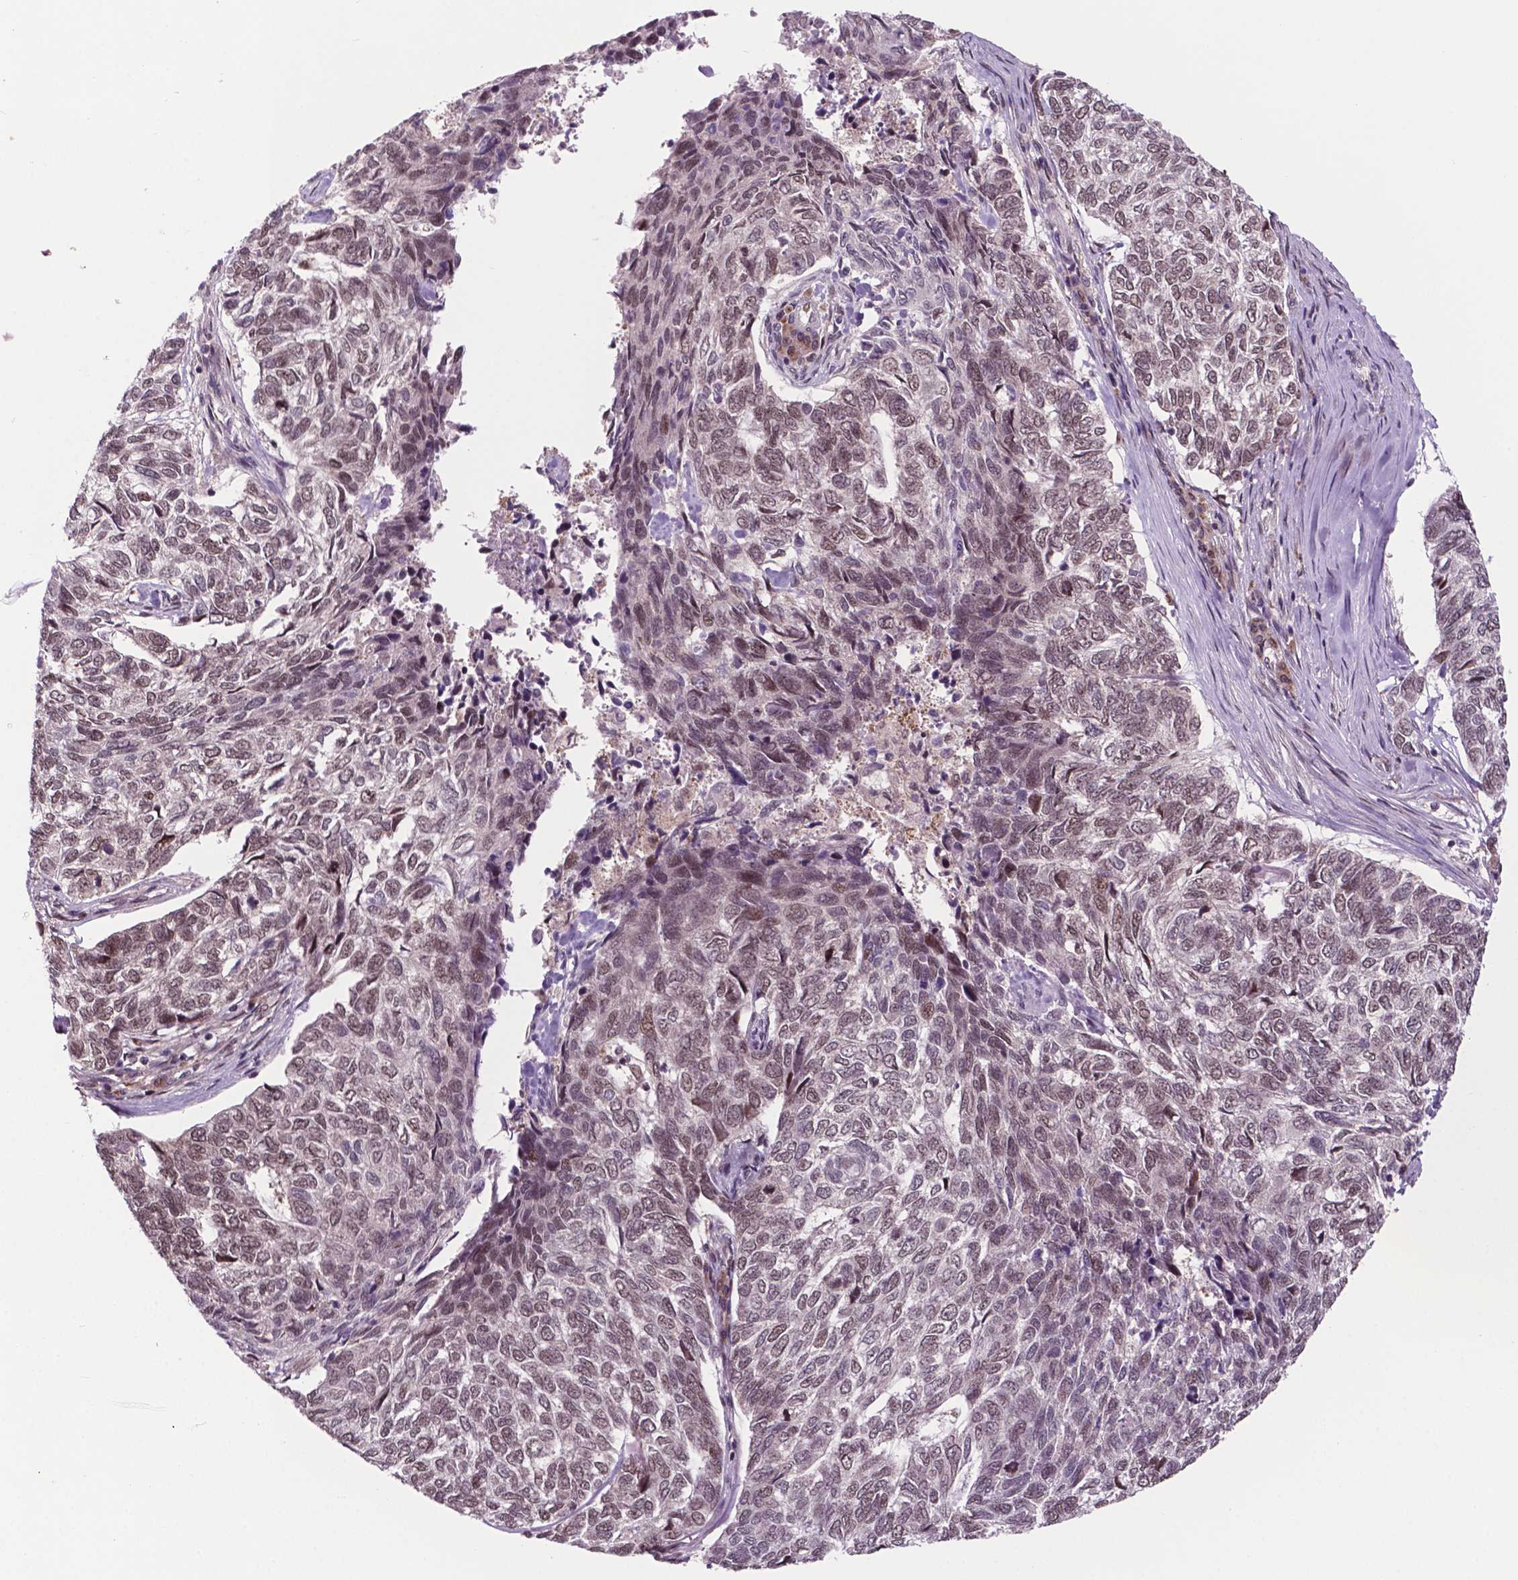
{"staining": {"intensity": "moderate", "quantity": "25%-75%", "location": "nuclear"}, "tissue": "skin cancer", "cell_type": "Tumor cells", "image_type": "cancer", "snomed": [{"axis": "morphology", "description": "Basal cell carcinoma"}, {"axis": "topography", "description": "Skin"}], "caption": "Immunohistochemistry (IHC) micrograph of human skin cancer stained for a protein (brown), which demonstrates medium levels of moderate nuclear staining in approximately 25%-75% of tumor cells.", "gene": "PER2", "patient": {"sex": "female", "age": 65}}